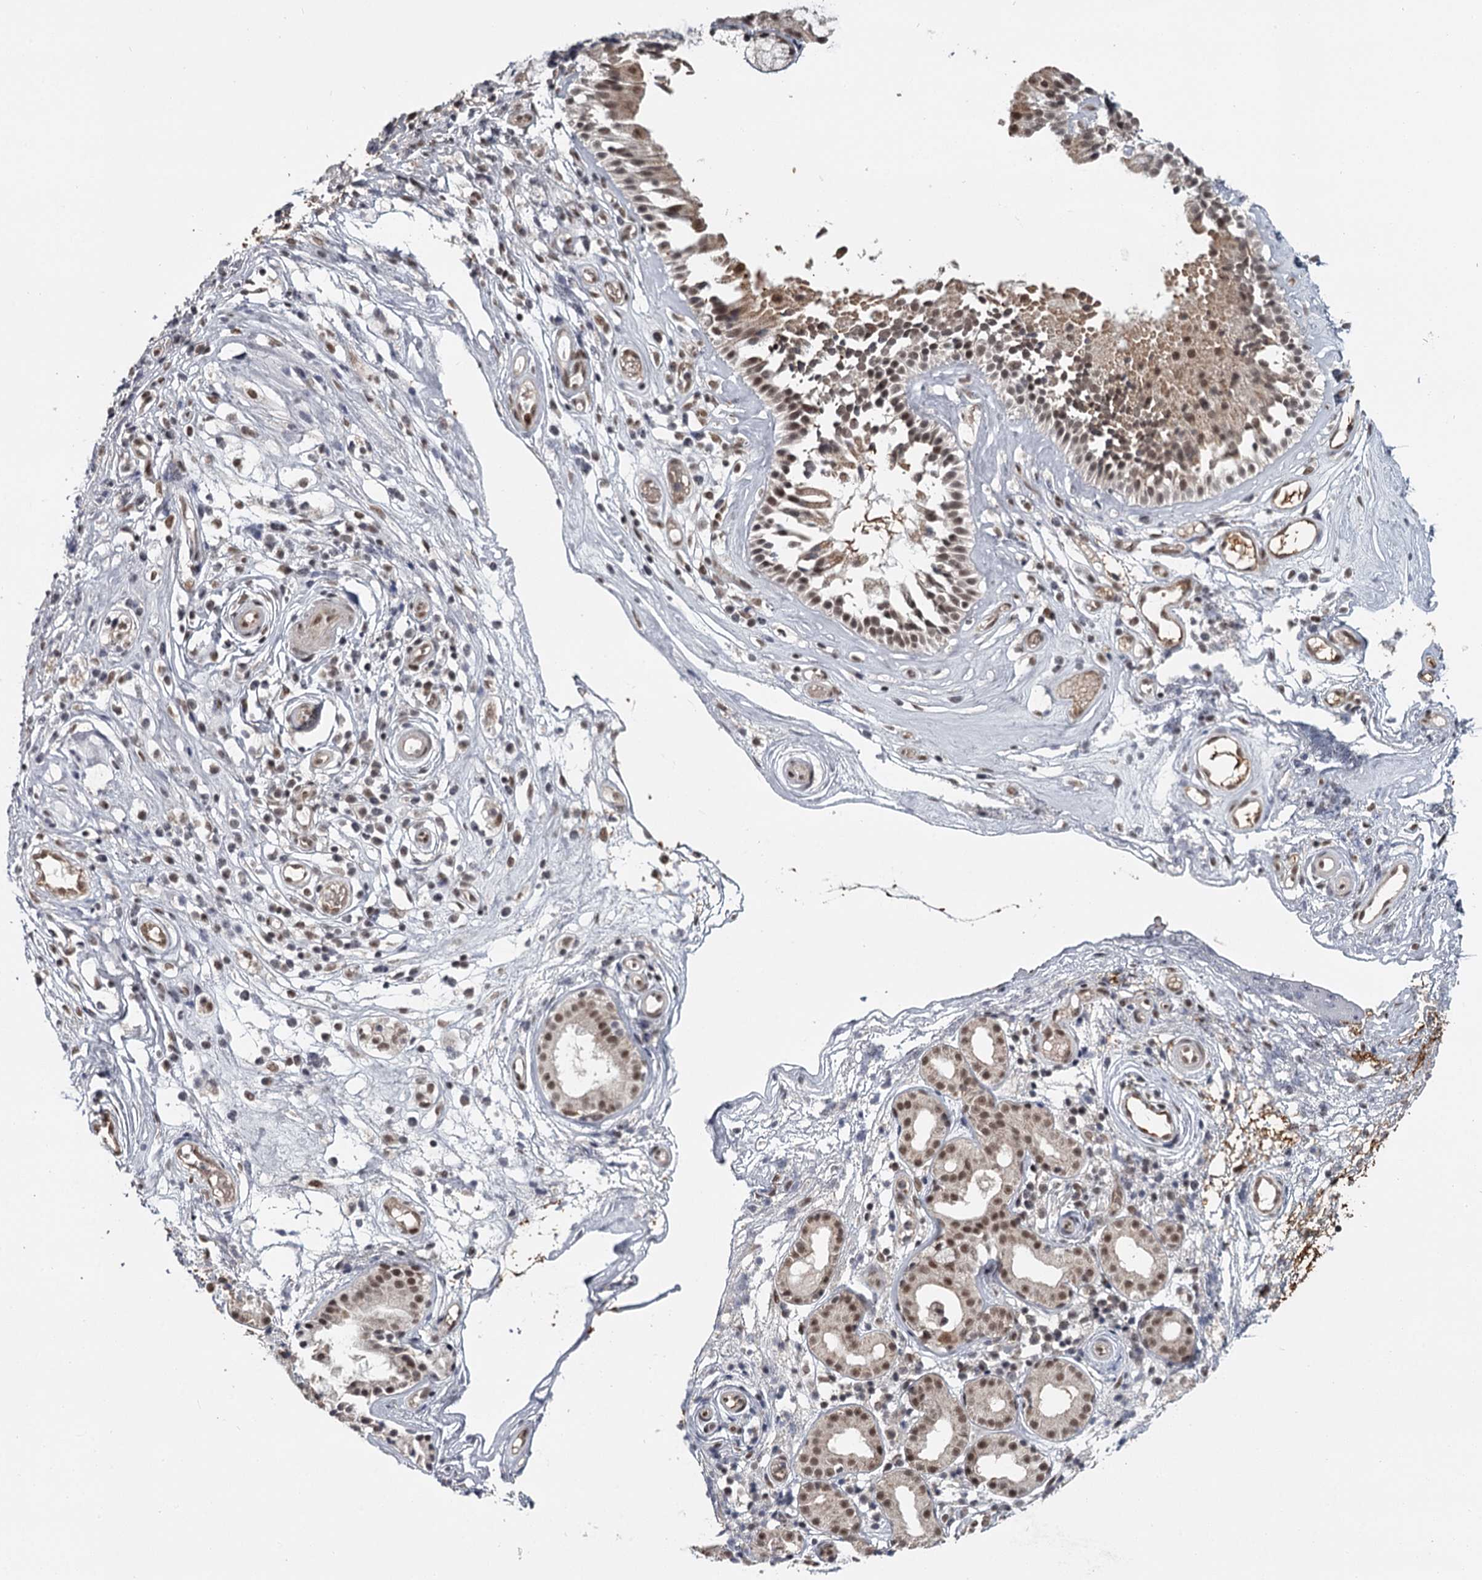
{"staining": {"intensity": "moderate", "quantity": "25%-75%", "location": "cytoplasmic/membranous,nuclear"}, "tissue": "nasopharynx", "cell_type": "Respiratory epithelial cells", "image_type": "normal", "snomed": [{"axis": "morphology", "description": "Normal tissue, NOS"}, {"axis": "morphology", "description": "Inflammation, NOS"}, {"axis": "topography", "description": "Nasopharynx"}], "caption": "Immunohistochemical staining of unremarkable human nasopharynx shows moderate cytoplasmic/membranous,nuclear protein positivity in about 25%-75% of respiratory epithelial cells. The staining was performed using DAB (3,3'-diaminobenzidine) to visualize the protein expression in brown, while the nuclei were stained in blue with hematoxylin (Magnification: 20x).", "gene": "FAM13C", "patient": {"sex": "male", "age": 29}}